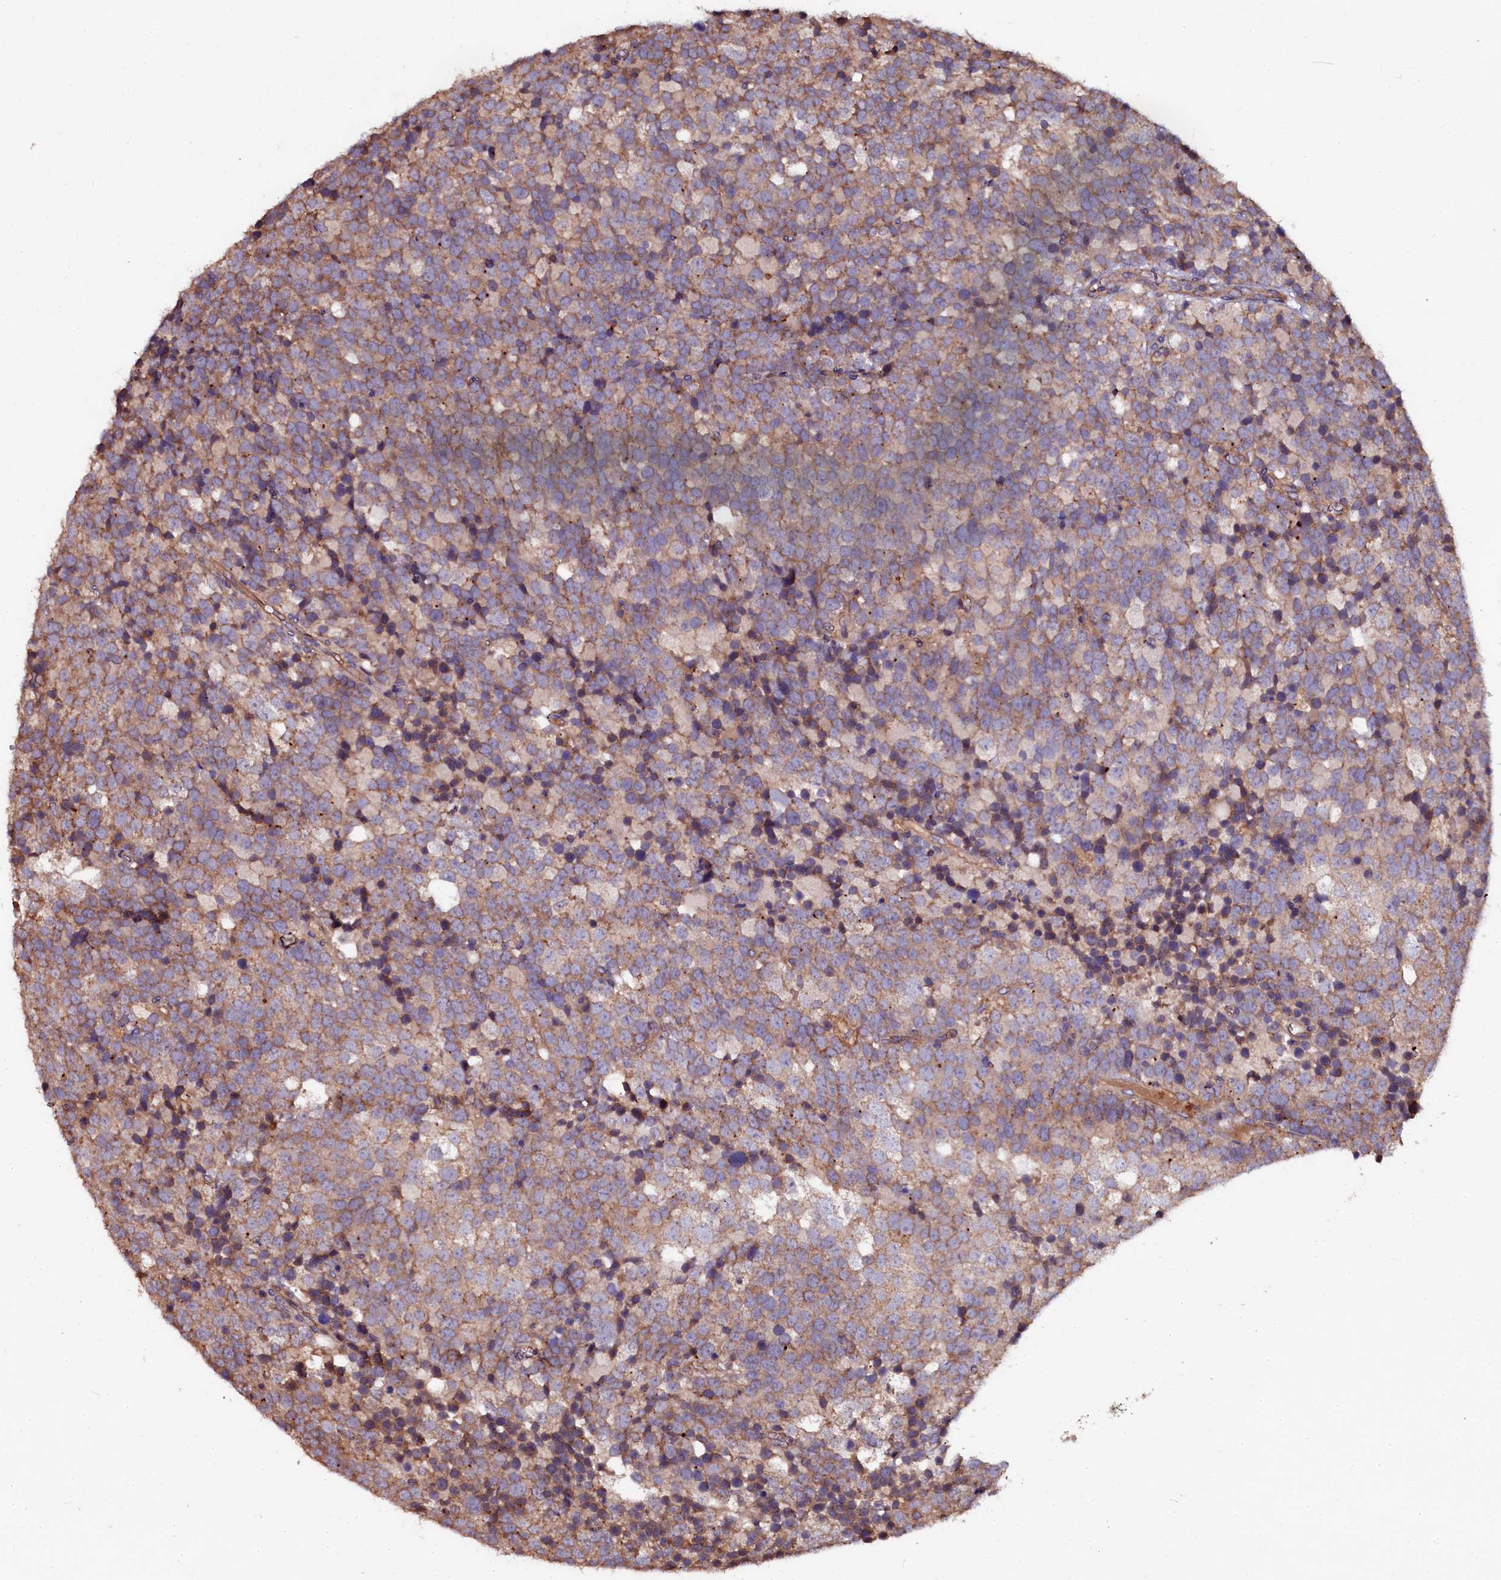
{"staining": {"intensity": "weak", "quantity": "25%-75%", "location": "cytoplasmic/membranous"}, "tissue": "testis cancer", "cell_type": "Tumor cells", "image_type": "cancer", "snomed": [{"axis": "morphology", "description": "Seminoma, NOS"}, {"axis": "topography", "description": "Testis"}], "caption": "Immunohistochemical staining of human testis cancer (seminoma) demonstrates low levels of weak cytoplasmic/membranous protein positivity in approximately 25%-75% of tumor cells. (DAB (3,3'-diaminobenzidine) = brown stain, brightfield microscopy at high magnification).", "gene": "APPL2", "patient": {"sex": "male", "age": 71}}